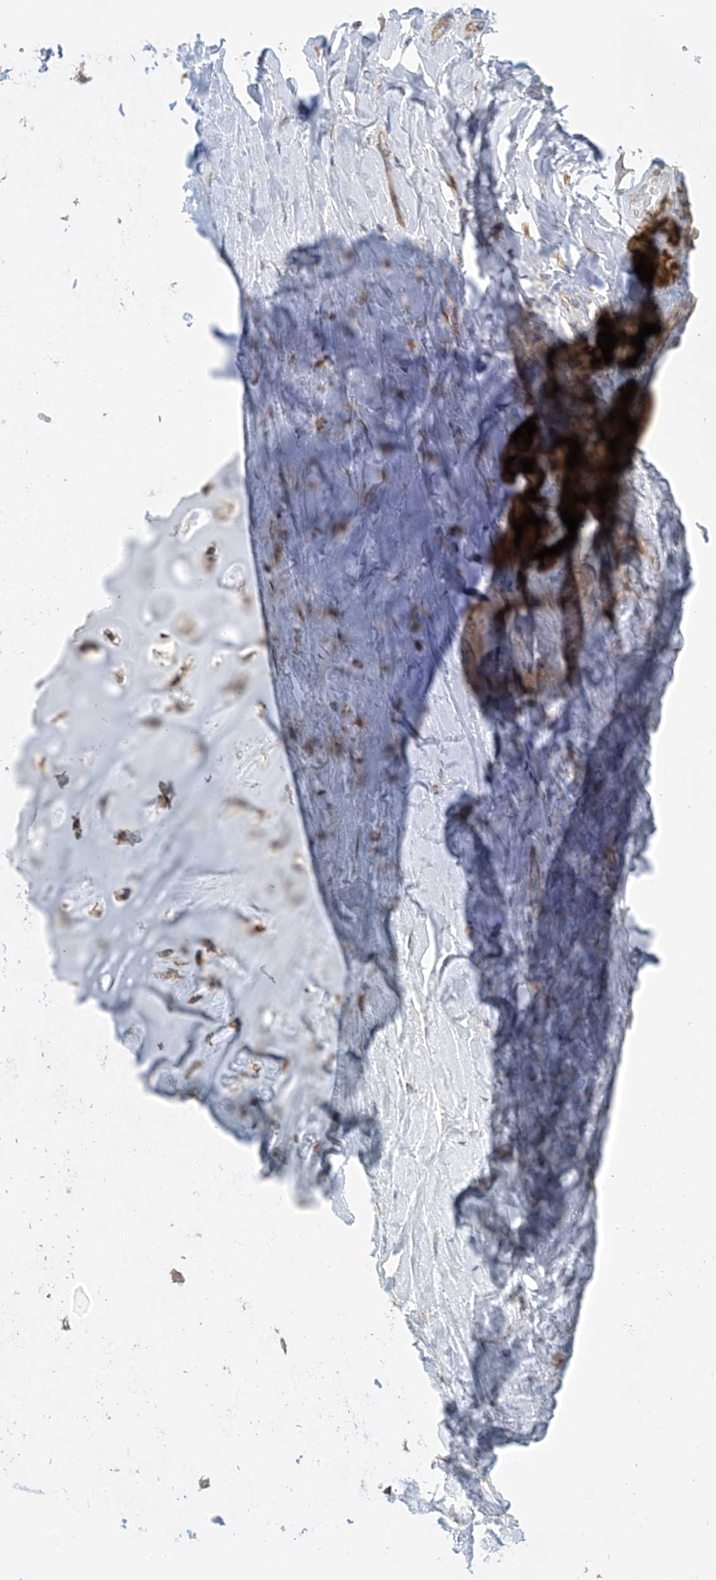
{"staining": {"intensity": "negative", "quantity": "none", "location": "none"}, "tissue": "adipose tissue", "cell_type": "Adipocytes", "image_type": "normal", "snomed": [{"axis": "morphology", "description": "Normal tissue, NOS"}, {"axis": "morphology", "description": "Squamous cell carcinoma, NOS"}, {"axis": "topography", "description": "Lymph node"}, {"axis": "topography", "description": "Bronchus"}, {"axis": "topography", "description": "Lung"}], "caption": "Immunohistochemistry (IHC) photomicrograph of benign adipose tissue stained for a protein (brown), which shows no positivity in adipocytes.", "gene": "PNPT1", "patient": {"sex": "male", "age": 66}}